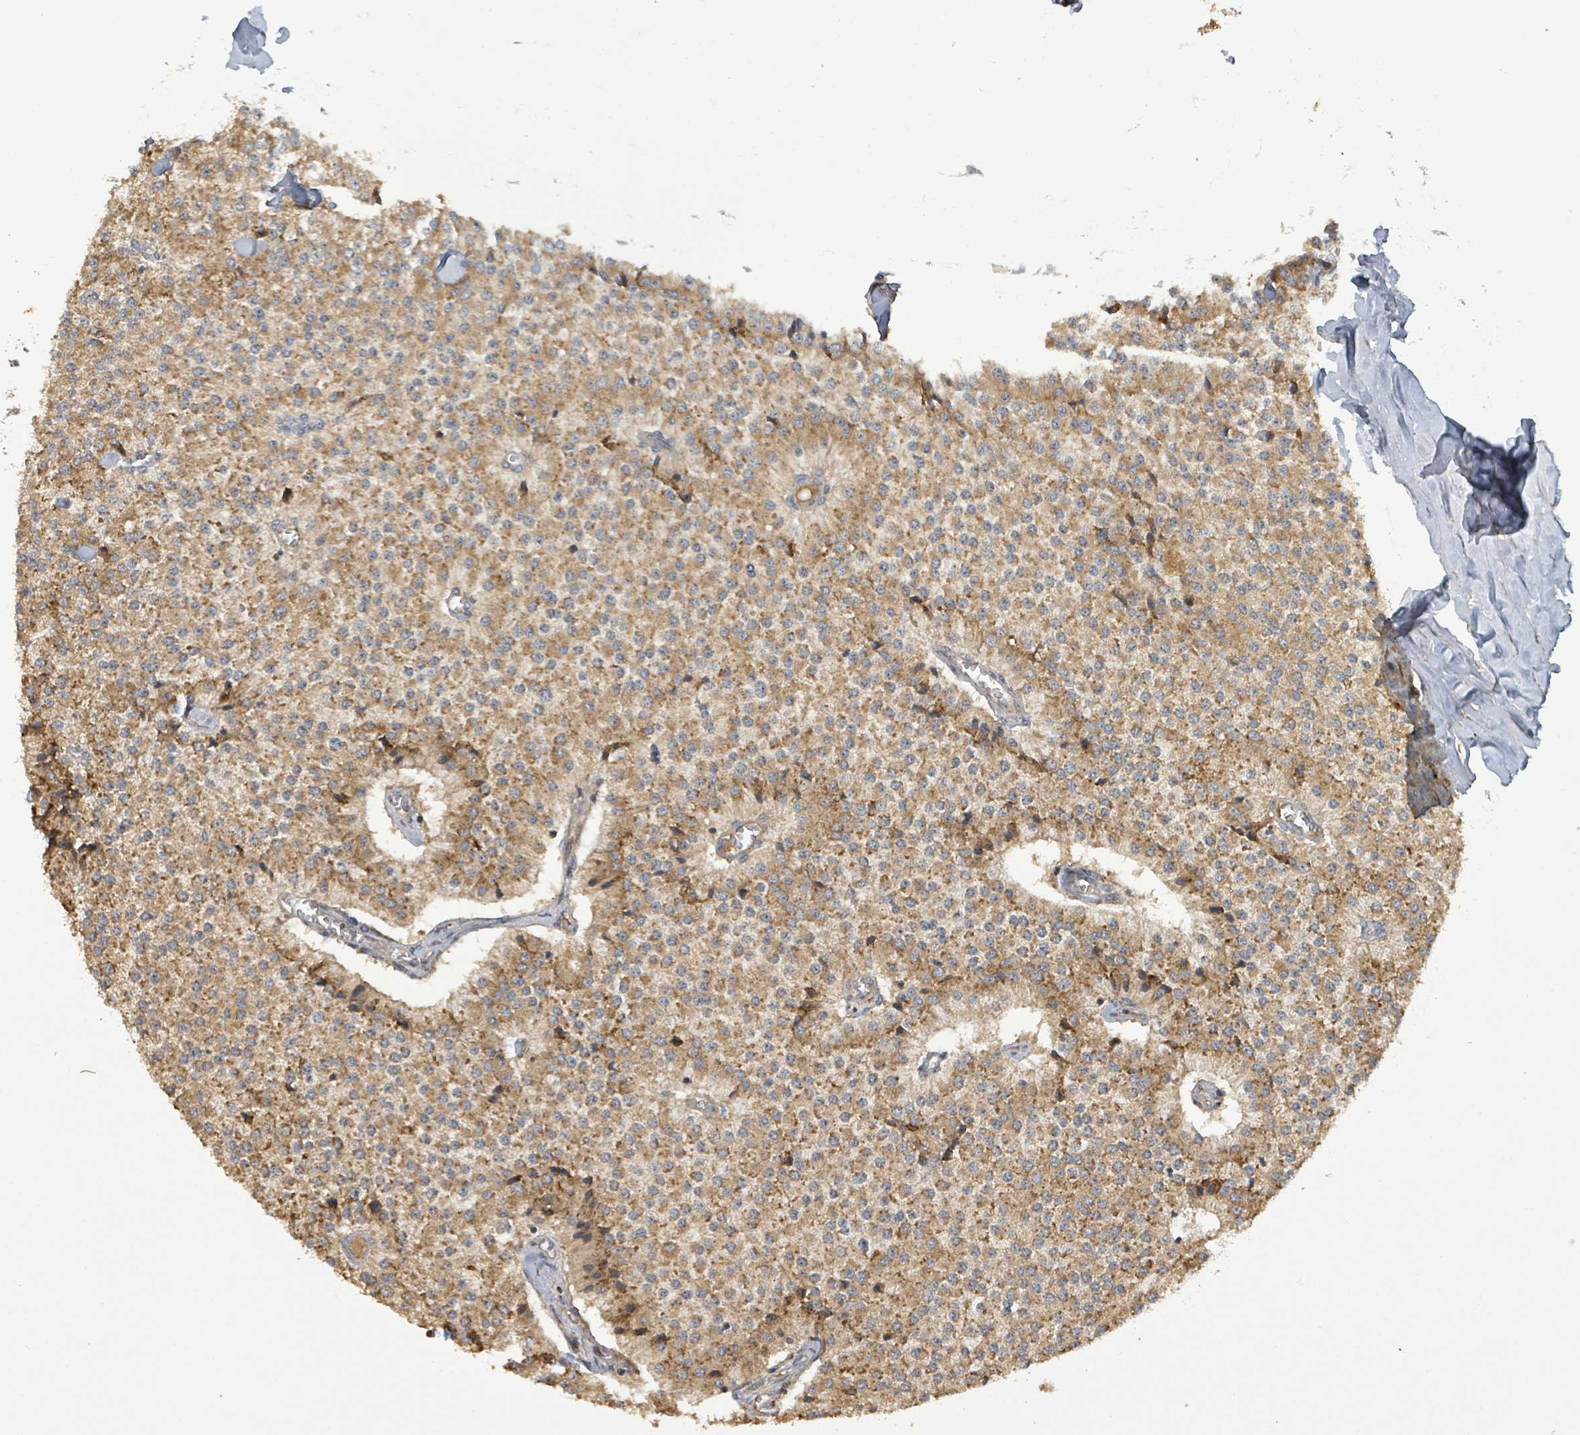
{"staining": {"intensity": "moderate", "quantity": ">75%", "location": "cytoplasmic/membranous"}, "tissue": "carcinoid", "cell_type": "Tumor cells", "image_type": "cancer", "snomed": [{"axis": "morphology", "description": "Carcinoid, malignant, NOS"}, {"axis": "topography", "description": "Colon"}], "caption": "A photomicrograph of human carcinoid (malignant) stained for a protein exhibits moderate cytoplasmic/membranous brown staining in tumor cells.", "gene": "STARD4", "patient": {"sex": "female", "age": 52}}